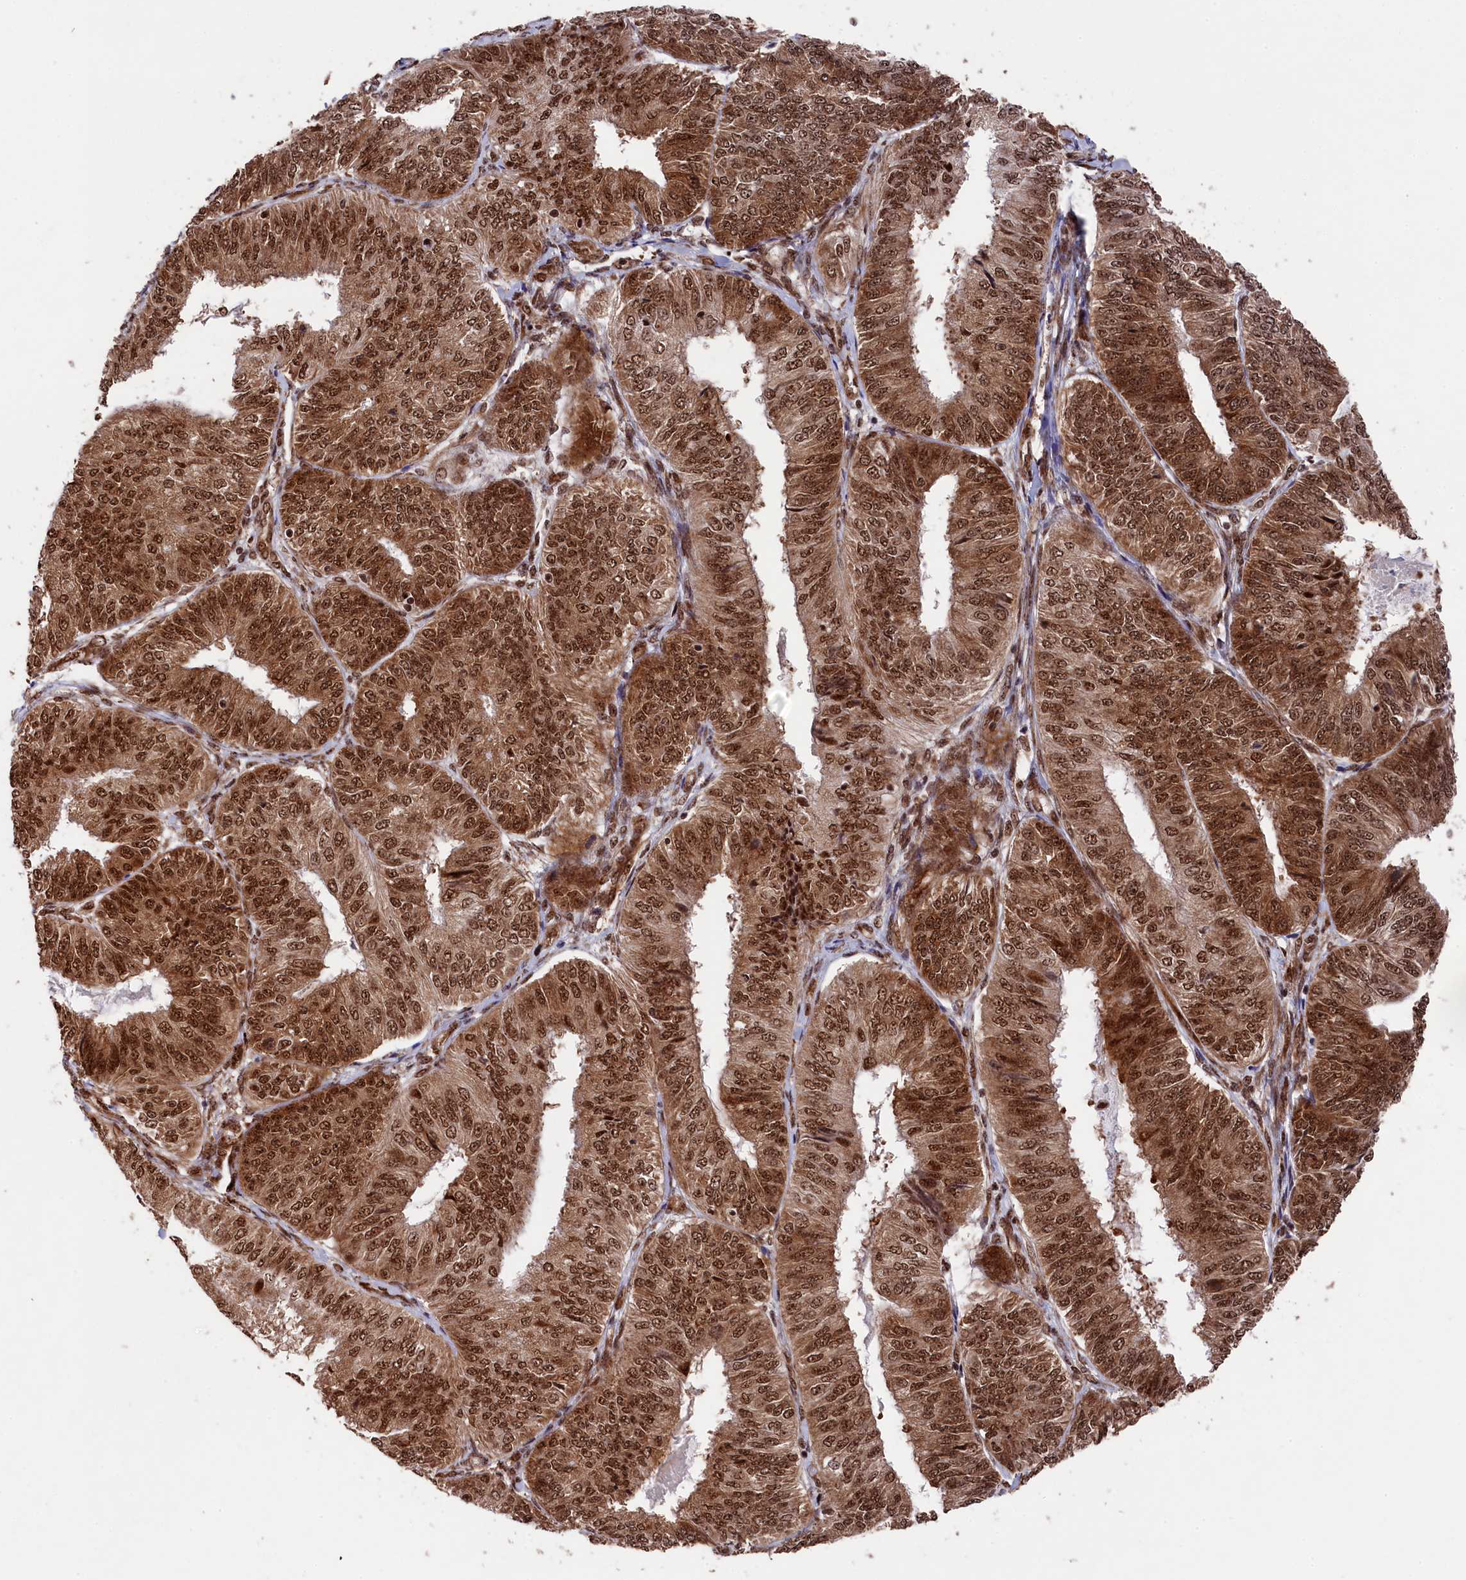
{"staining": {"intensity": "strong", "quantity": ">75%", "location": "cytoplasmic/membranous,nuclear"}, "tissue": "endometrial cancer", "cell_type": "Tumor cells", "image_type": "cancer", "snomed": [{"axis": "morphology", "description": "Adenocarcinoma, NOS"}, {"axis": "topography", "description": "Endometrium"}], "caption": "This is a photomicrograph of IHC staining of endometrial adenocarcinoma, which shows strong expression in the cytoplasmic/membranous and nuclear of tumor cells.", "gene": "PRPF31", "patient": {"sex": "female", "age": 58}}